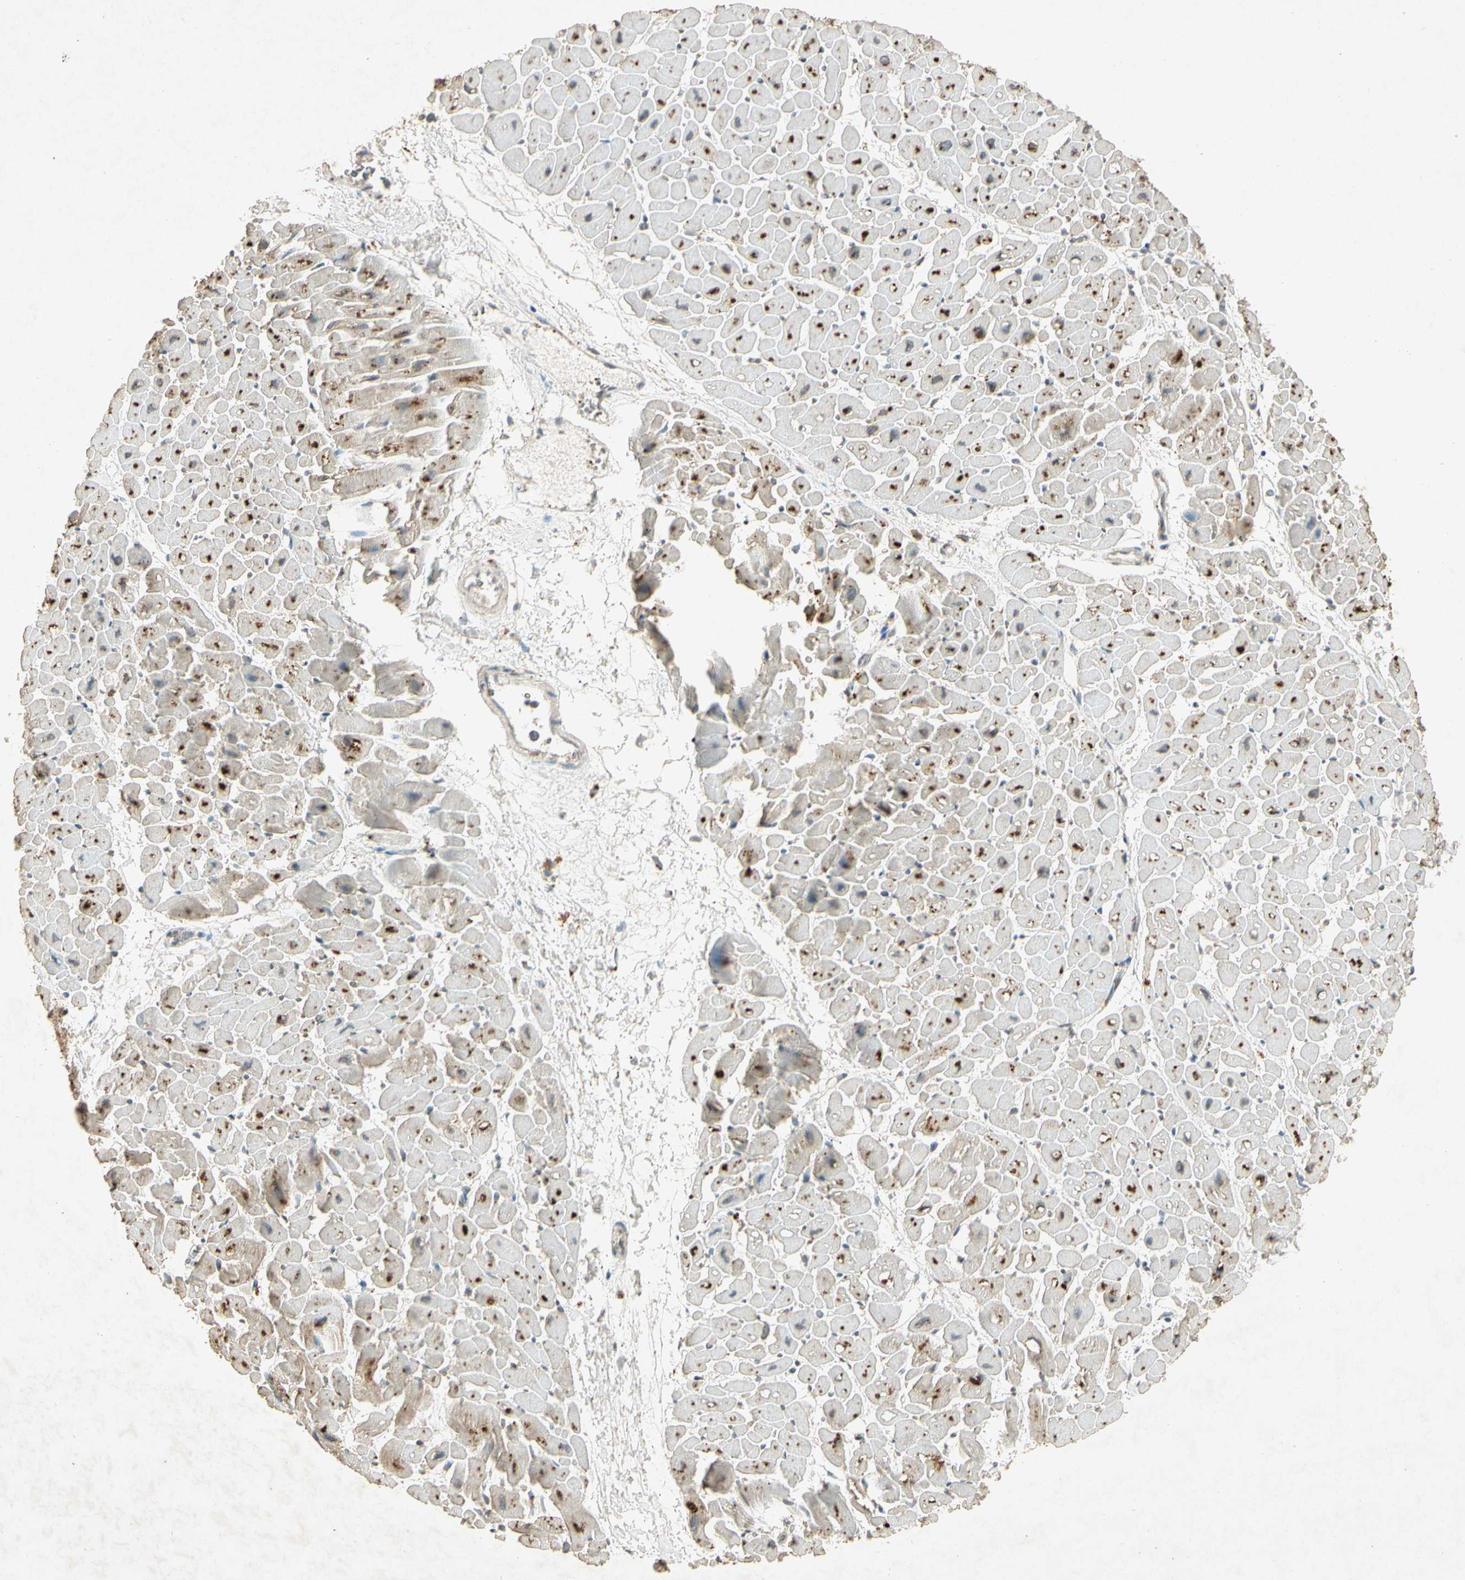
{"staining": {"intensity": "moderate", "quantity": "25%-75%", "location": "cytoplasmic/membranous"}, "tissue": "heart muscle", "cell_type": "Cardiomyocytes", "image_type": "normal", "snomed": [{"axis": "morphology", "description": "Normal tissue, NOS"}, {"axis": "topography", "description": "Heart"}], "caption": "Heart muscle stained with immunohistochemistry (IHC) displays moderate cytoplasmic/membranous positivity in approximately 25%-75% of cardiomyocytes. (DAB IHC, brown staining for protein, blue staining for nuclei).", "gene": "MSRB1", "patient": {"sex": "male", "age": 45}}